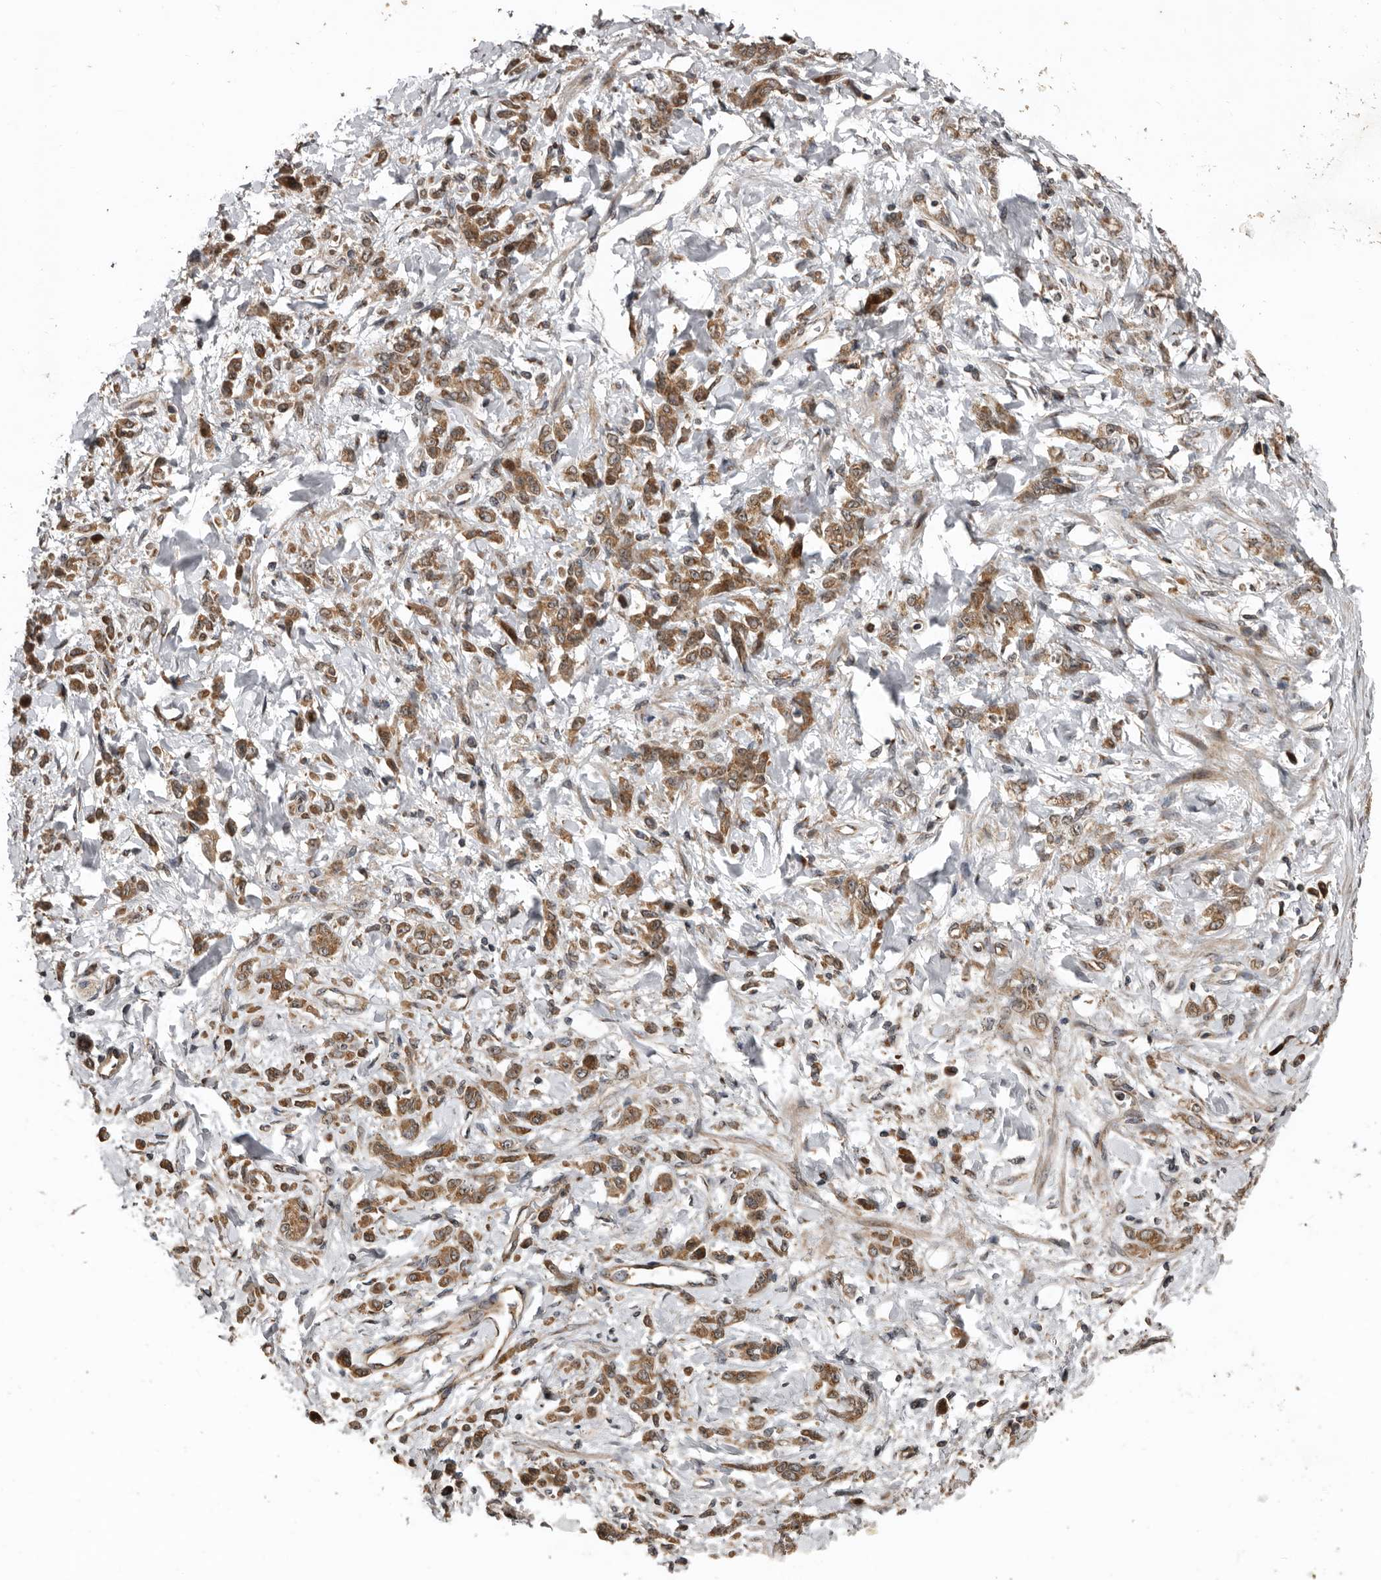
{"staining": {"intensity": "moderate", "quantity": ">75%", "location": "cytoplasmic/membranous"}, "tissue": "stomach cancer", "cell_type": "Tumor cells", "image_type": "cancer", "snomed": [{"axis": "morphology", "description": "Normal tissue, NOS"}, {"axis": "morphology", "description": "Adenocarcinoma, NOS"}, {"axis": "topography", "description": "Stomach"}], "caption": "Human stomach cancer (adenocarcinoma) stained with a protein marker shows moderate staining in tumor cells.", "gene": "CCDC190", "patient": {"sex": "male", "age": 82}}